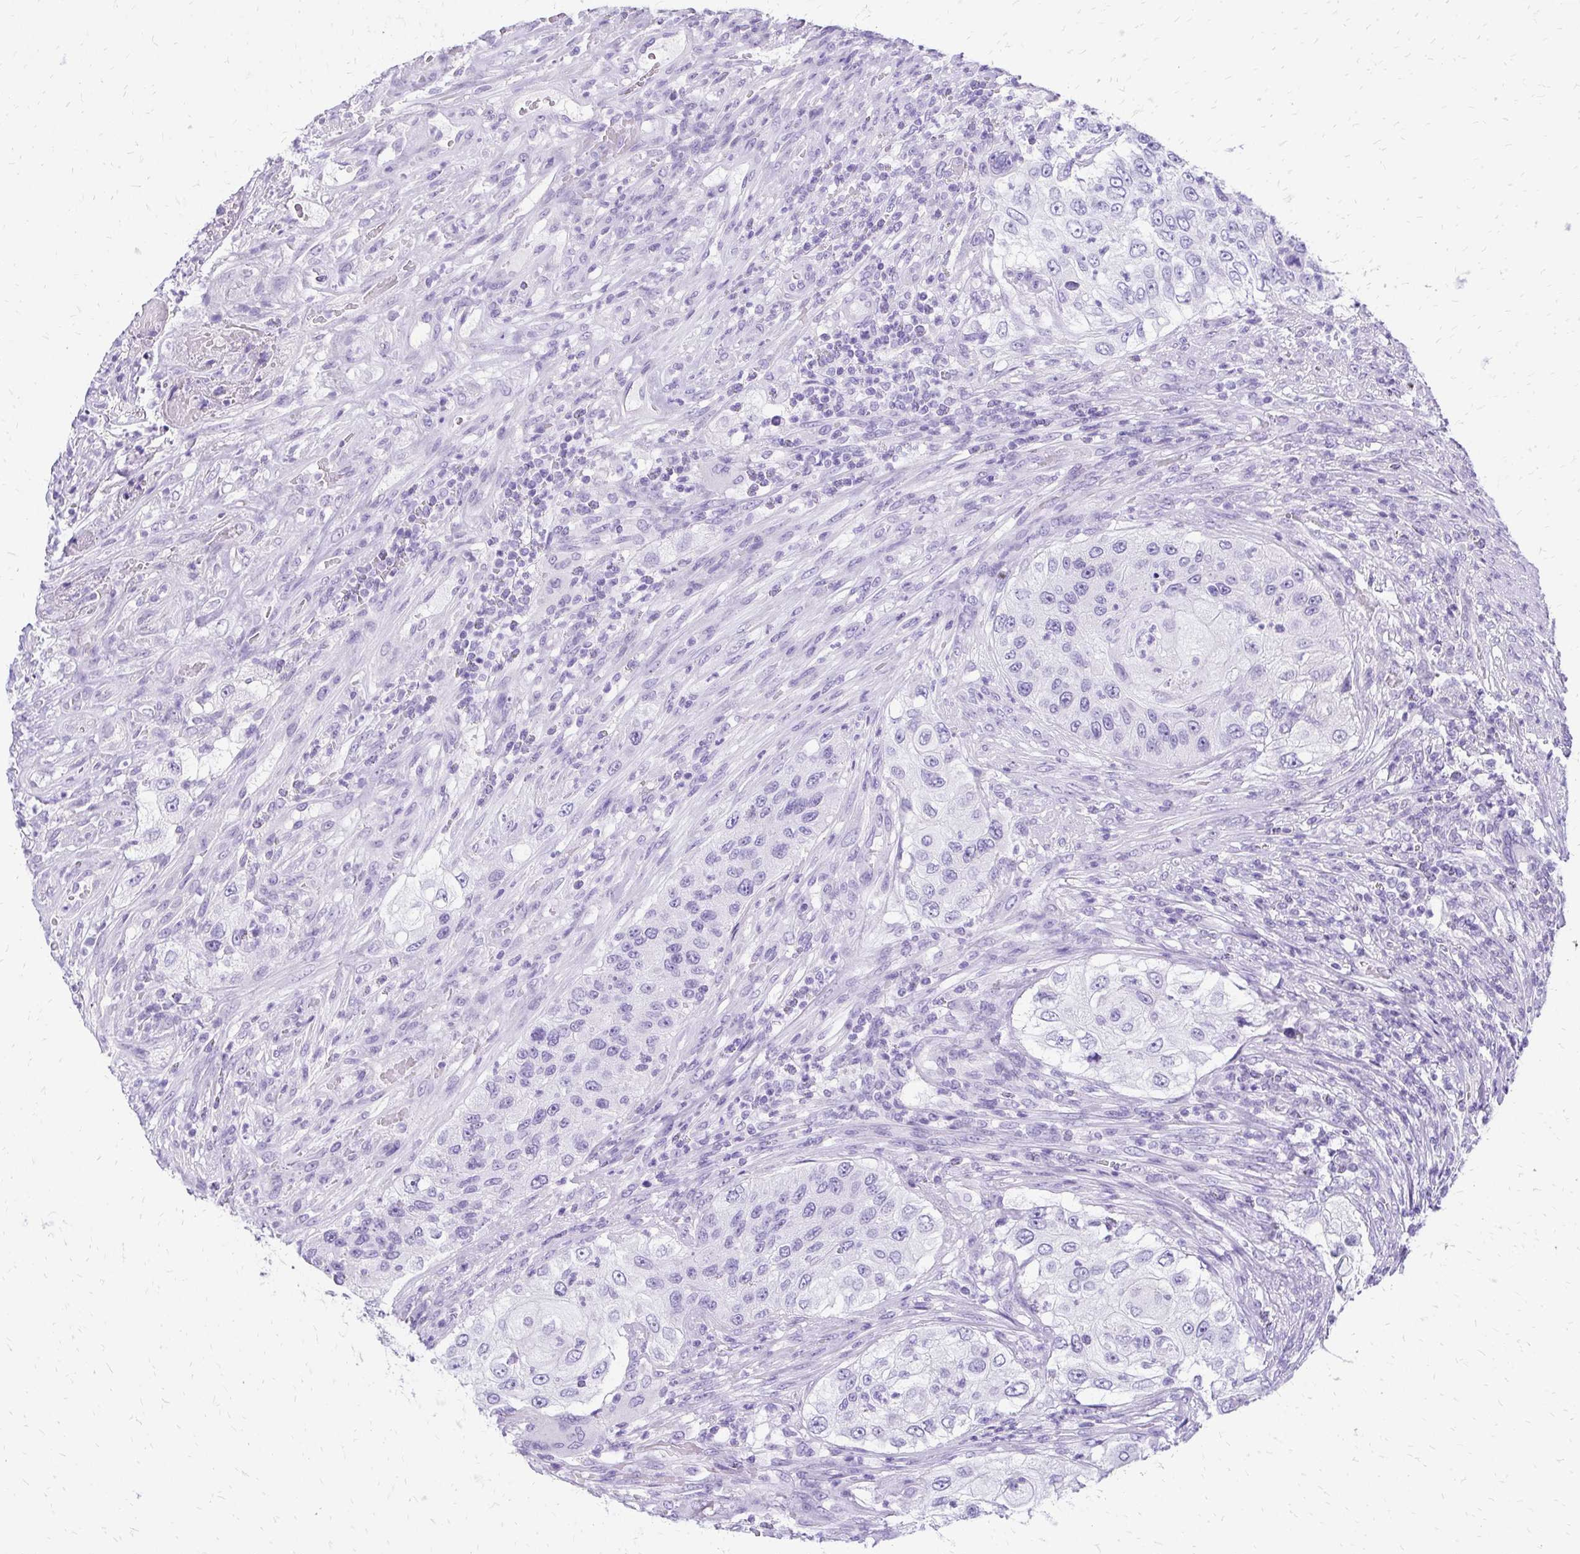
{"staining": {"intensity": "negative", "quantity": "none", "location": "none"}, "tissue": "urothelial cancer", "cell_type": "Tumor cells", "image_type": "cancer", "snomed": [{"axis": "morphology", "description": "Urothelial carcinoma, High grade"}, {"axis": "topography", "description": "Urinary bladder"}], "caption": "Urothelial cancer was stained to show a protein in brown. There is no significant staining in tumor cells.", "gene": "SLC32A1", "patient": {"sex": "female", "age": 60}}